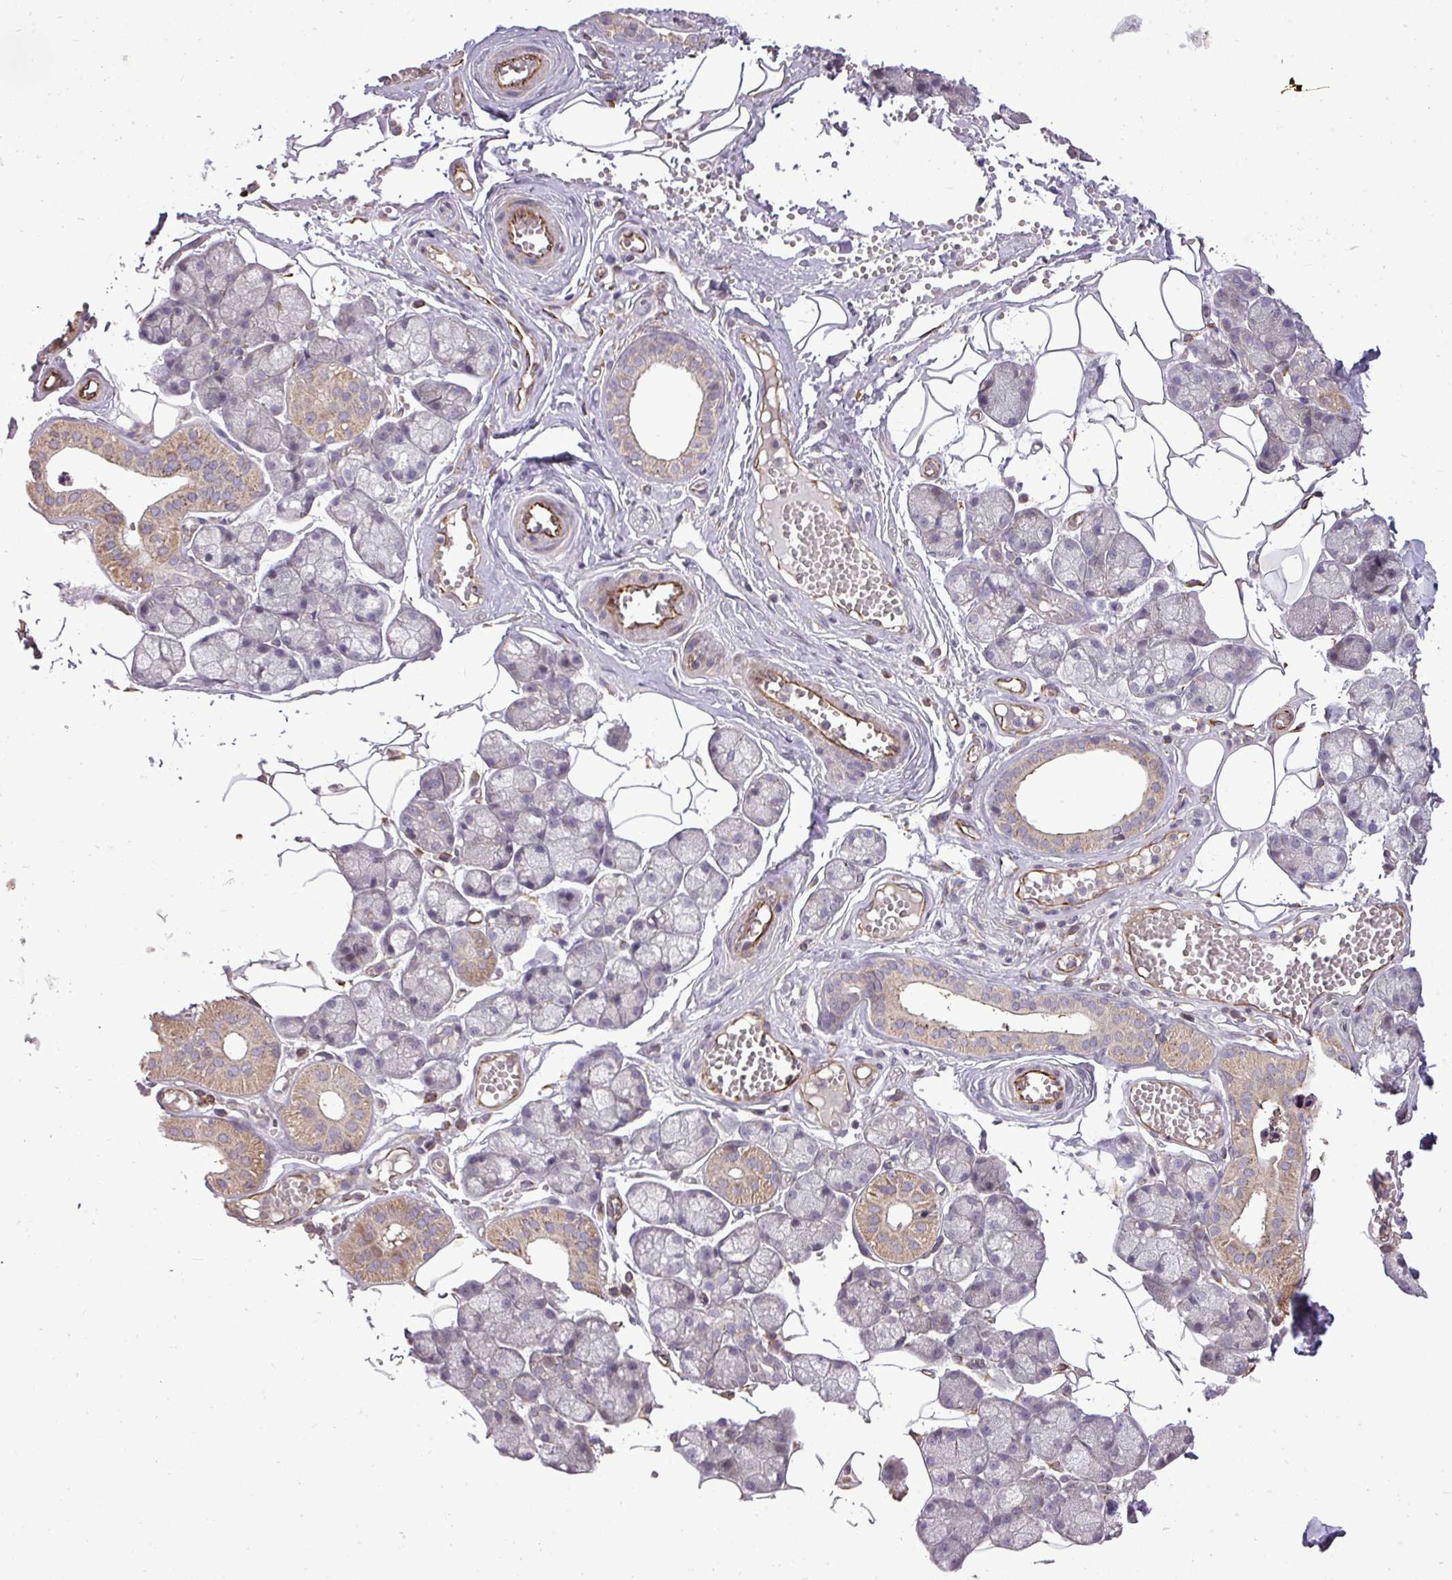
{"staining": {"intensity": "weak", "quantity": "<25%", "location": "cytoplasmic/membranous"}, "tissue": "salivary gland", "cell_type": "Glandular cells", "image_type": "normal", "snomed": [{"axis": "morphology", "description": "Normal tissue, NOS"}, {"axis": "topography", "description": "Salivary gland"}], "caption": "Glandular cells show no significant protein staining in unremarkable salivary gland. (Brightfield microscopy of DAB (3,3'-diaminobenzidine) immunohistochemistry at high magnification).", "gene": "PDRG1", "patient": {"sex": "male", "age": 62}}